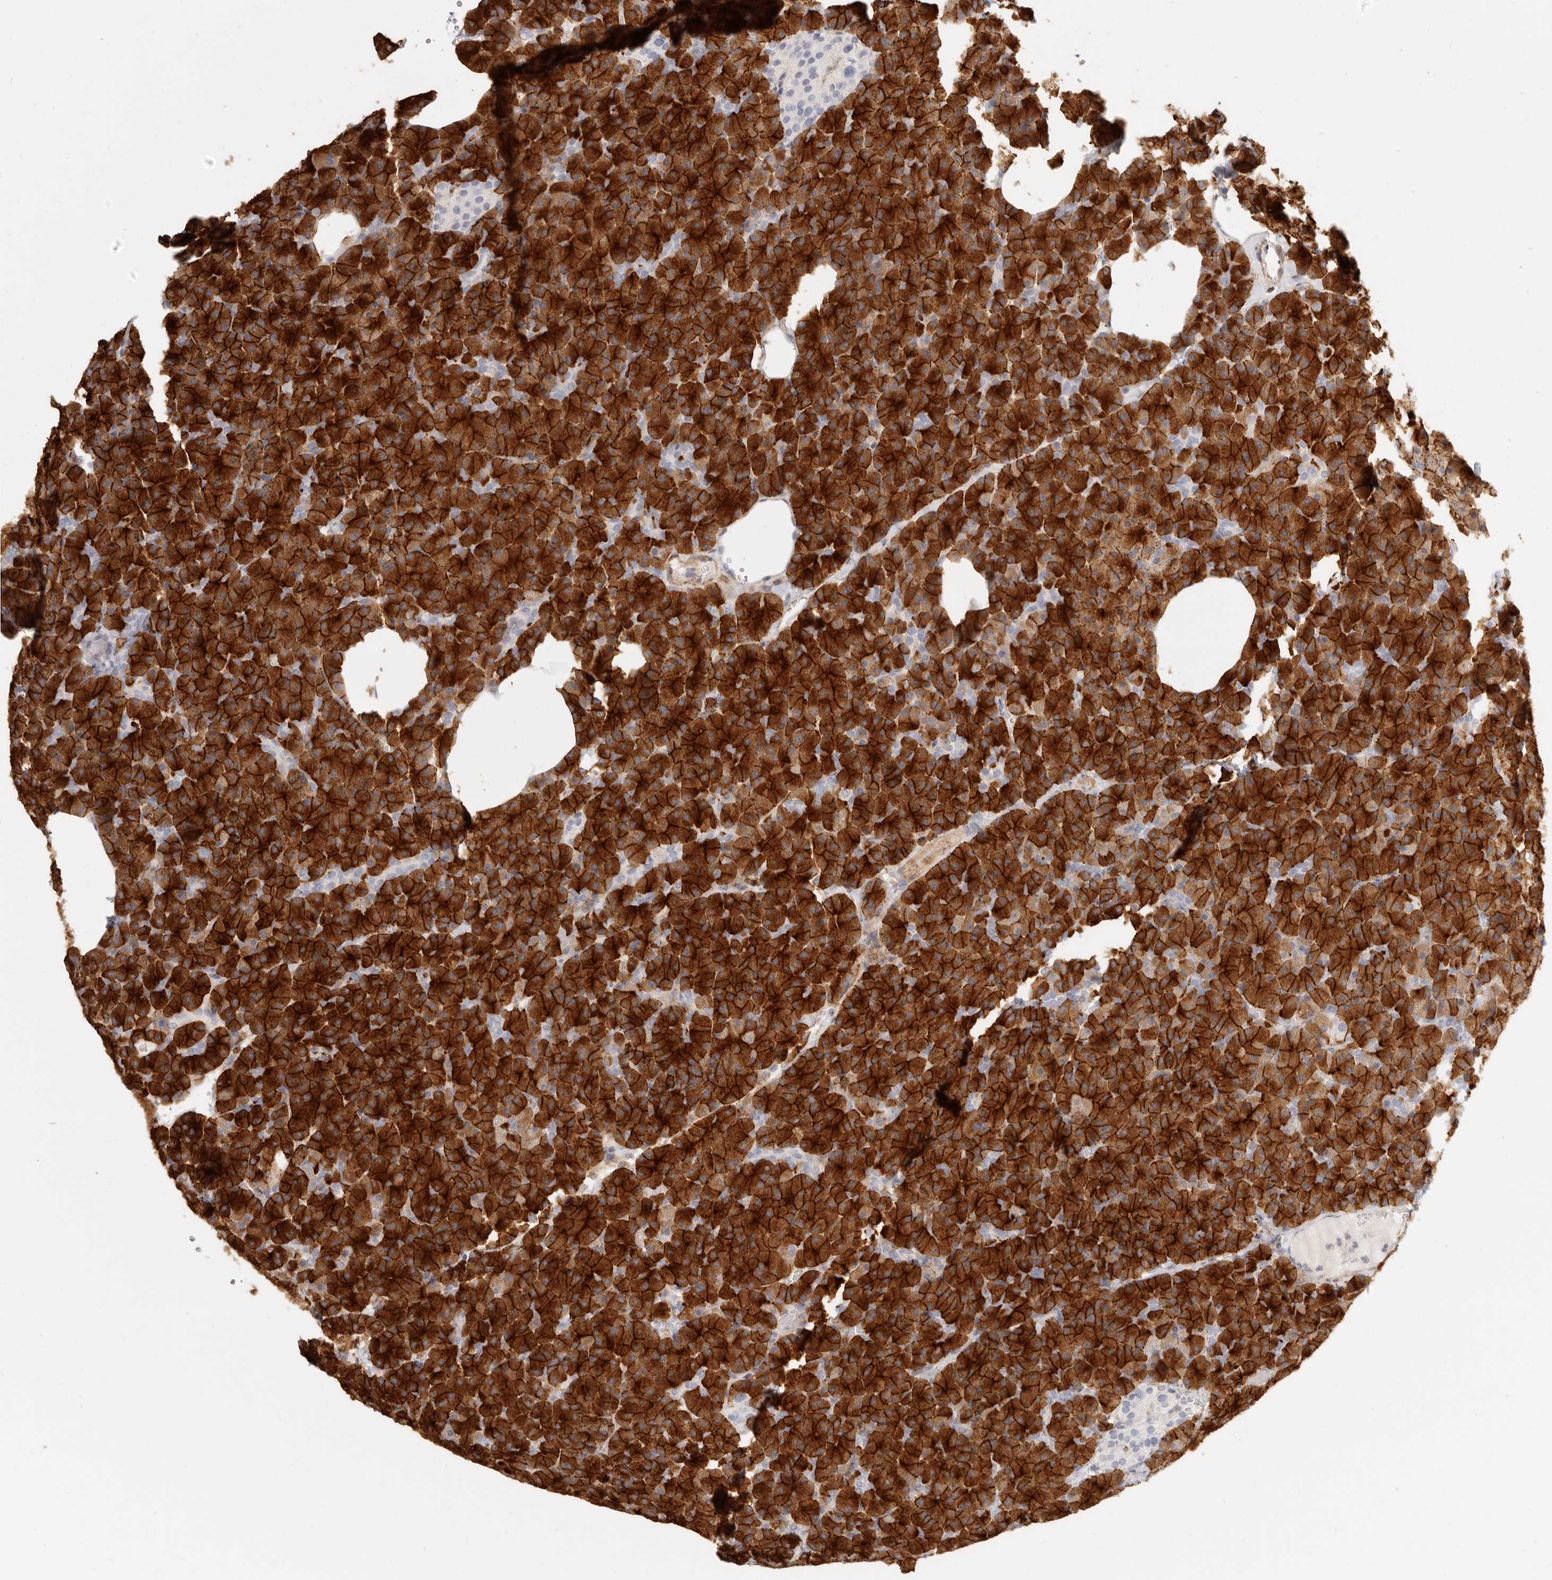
{"staining": {"intensity": "strong", "quantity": ">75%", "location": "cytoplasmic/membranous"}, "tissue": "pancreas", "cell_type": "Exocrine glandular cells", "image_type": "normal", "snomed": [{"axis": "morphology", "description": "Normal tissue, NOS"}, {"axis": "morphology", "description": "Carcinoid, malignant, NOS"}, {"axis": "topography", "description": "Pancreas"}], "caption": "Exocrine glandular cells display high levels of strong cytoplasmic/membranous expression in about >75% of cells in benign pancreas.", "gene": "NIBAN1", "patient": {"sex": "female", "age": 35}}